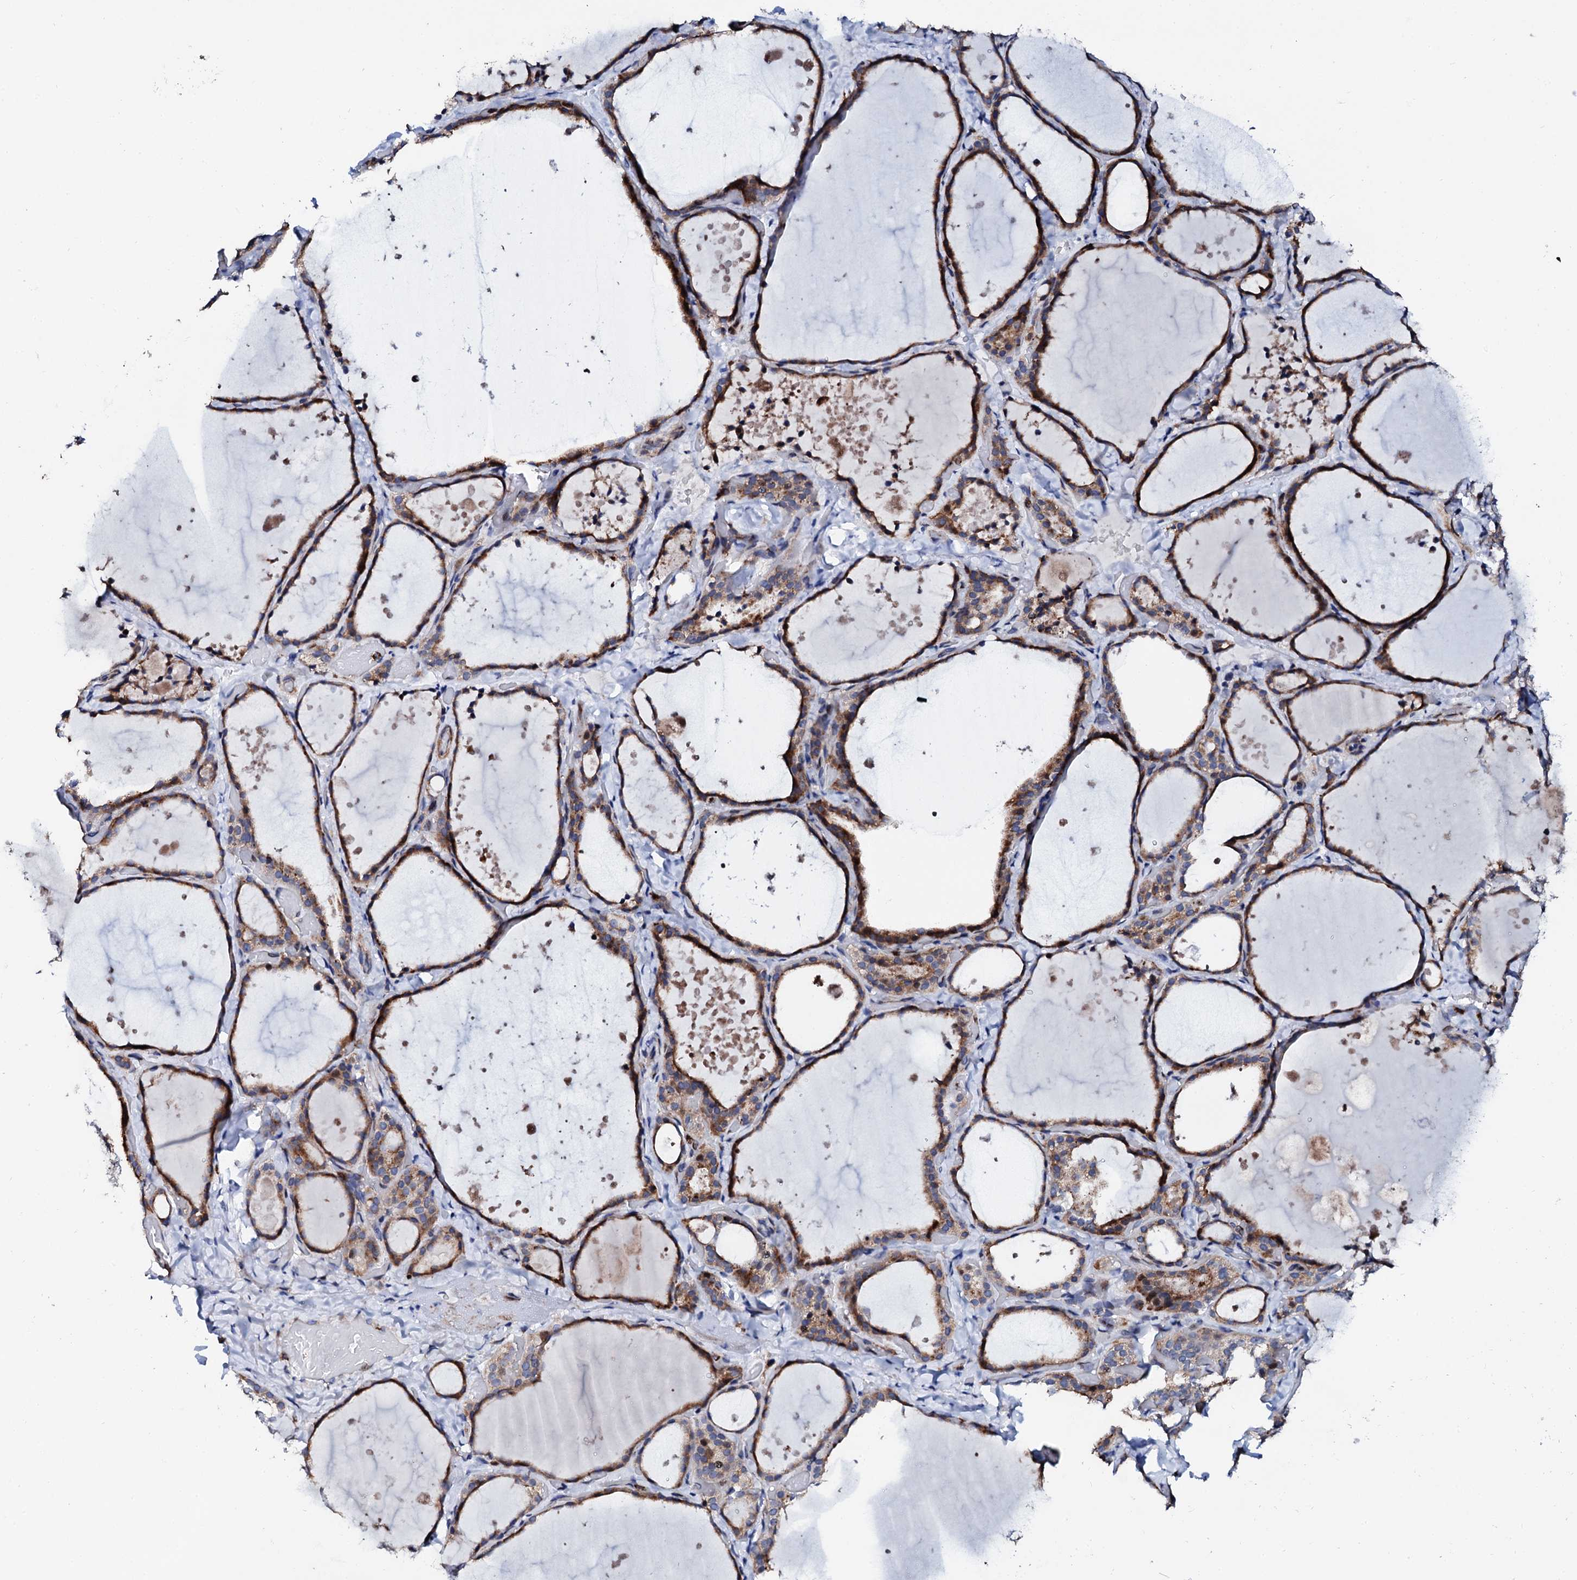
{"staining": {"intensity": "strong", "quantity": ">75%", "location": "cytoplasmic/membranous"}, "tissue": "thyroid gland", "cell_type": "Glandular cells", "image_type": "normal", "snomed": [{"axis": "morphology", "description": "Normal tissue, NOS"}, {"axis": "topography", "description": "Thyroid gland"}], "caption": "Protein expression analysis of unremarkable human thyroid gland reveals strong cytoplasmic/membranous positivity in approximately >75% of glandular cells.", "gene": "TCIRG1", "patient": {"sex": "female", "age": 44}}